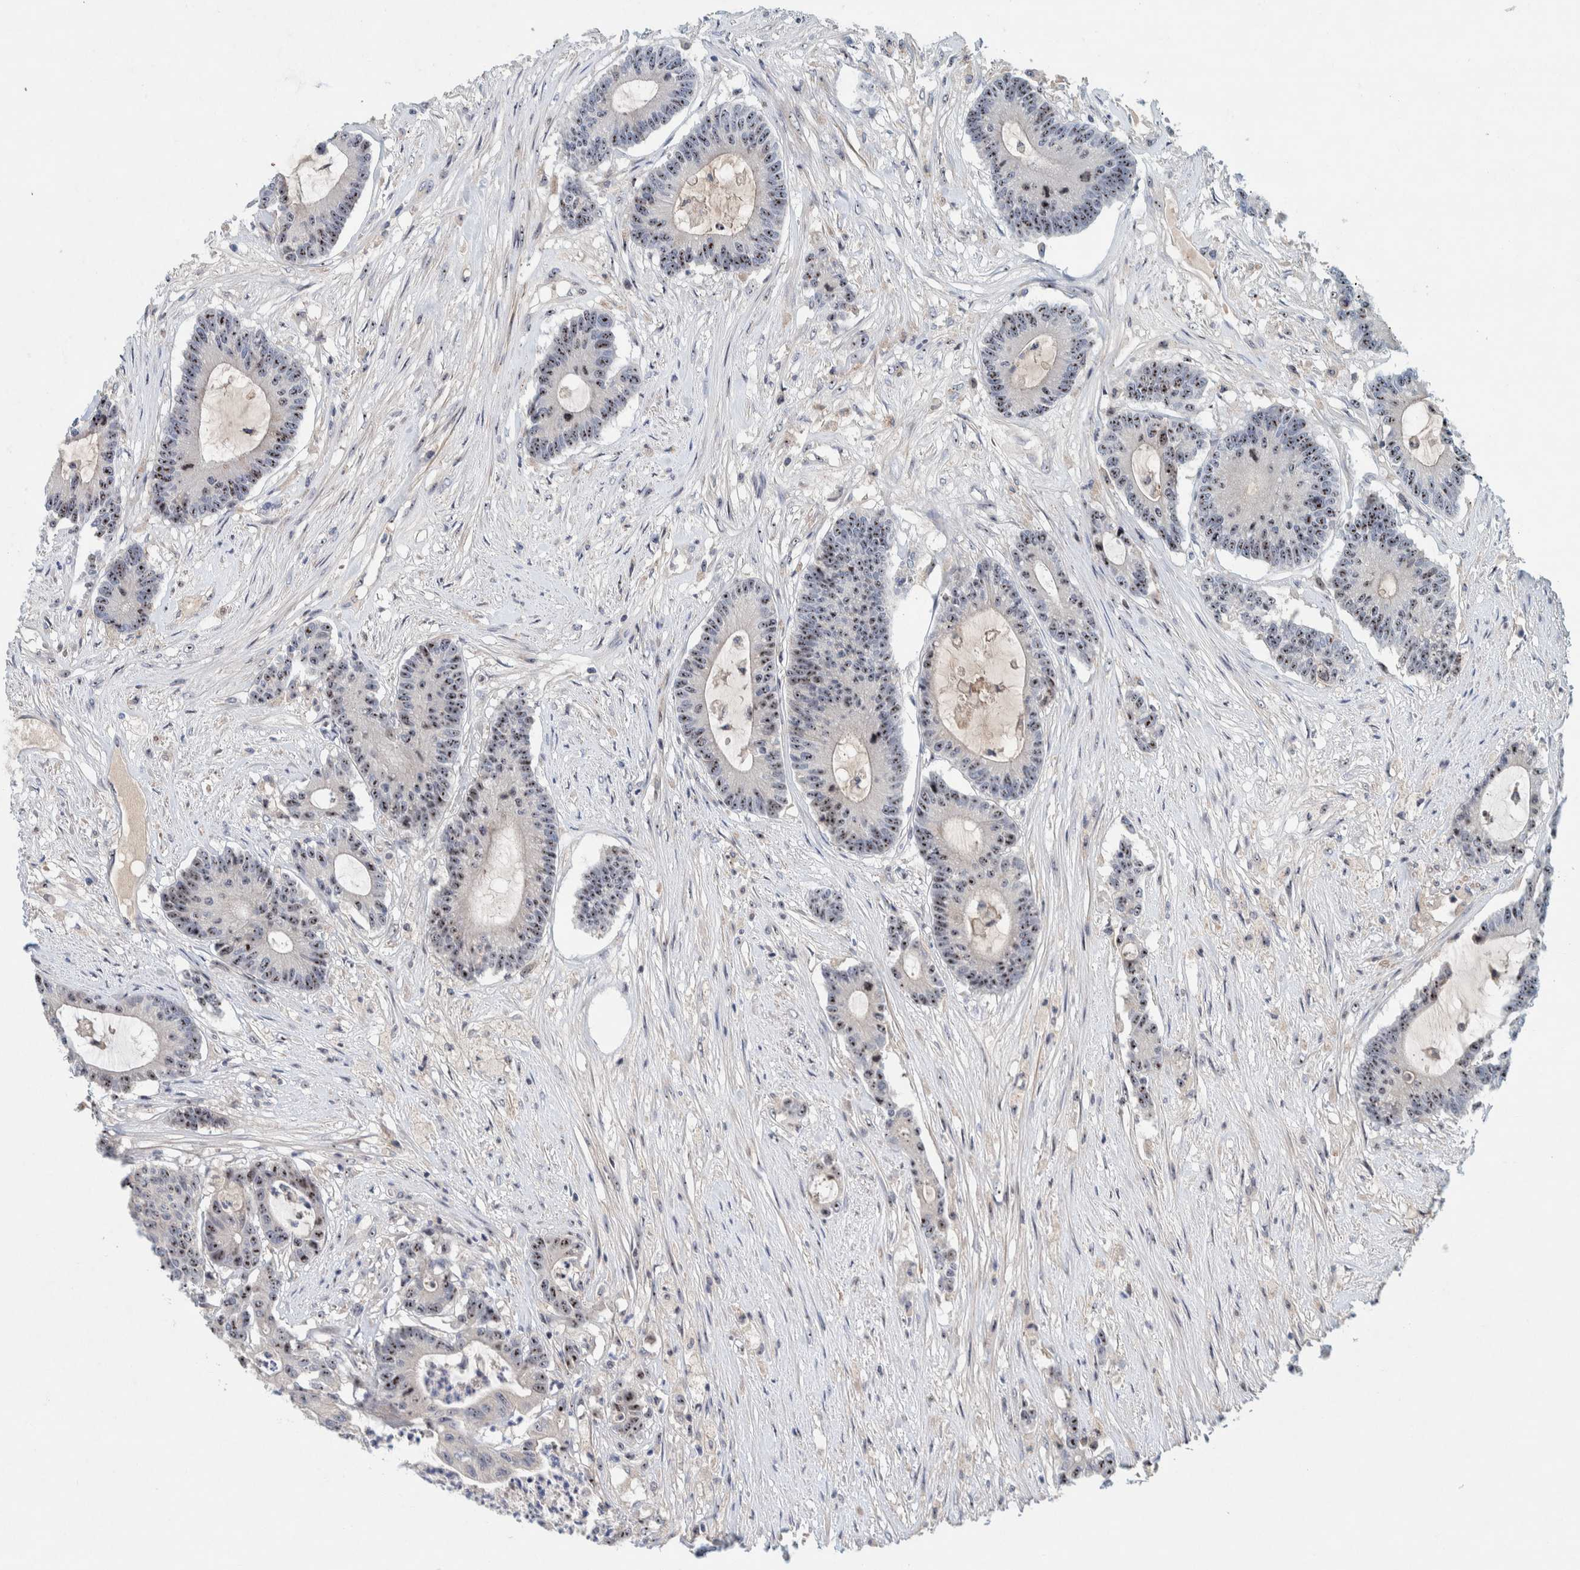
{"staining": {"intensity": "moderate", "quantity": ">75%", "location": "nuclear"}, "tissue": "colorectal cancer", "cell_type": "Tumor cells", "image_type": "cancer", "snomed": [{"axis": "morphology", "description": "Adenocarcinoma, NOS"}, {"axis": "topography", "description": "Colon"}], "caption": "Immunohistochemical staining of human adenocarcinoma (colorectal) reveals moderate nuclear protein staining in about >75% of tumor cells.", "gene": "NOL11", "patient": {"sex": "female", "age": 84}}